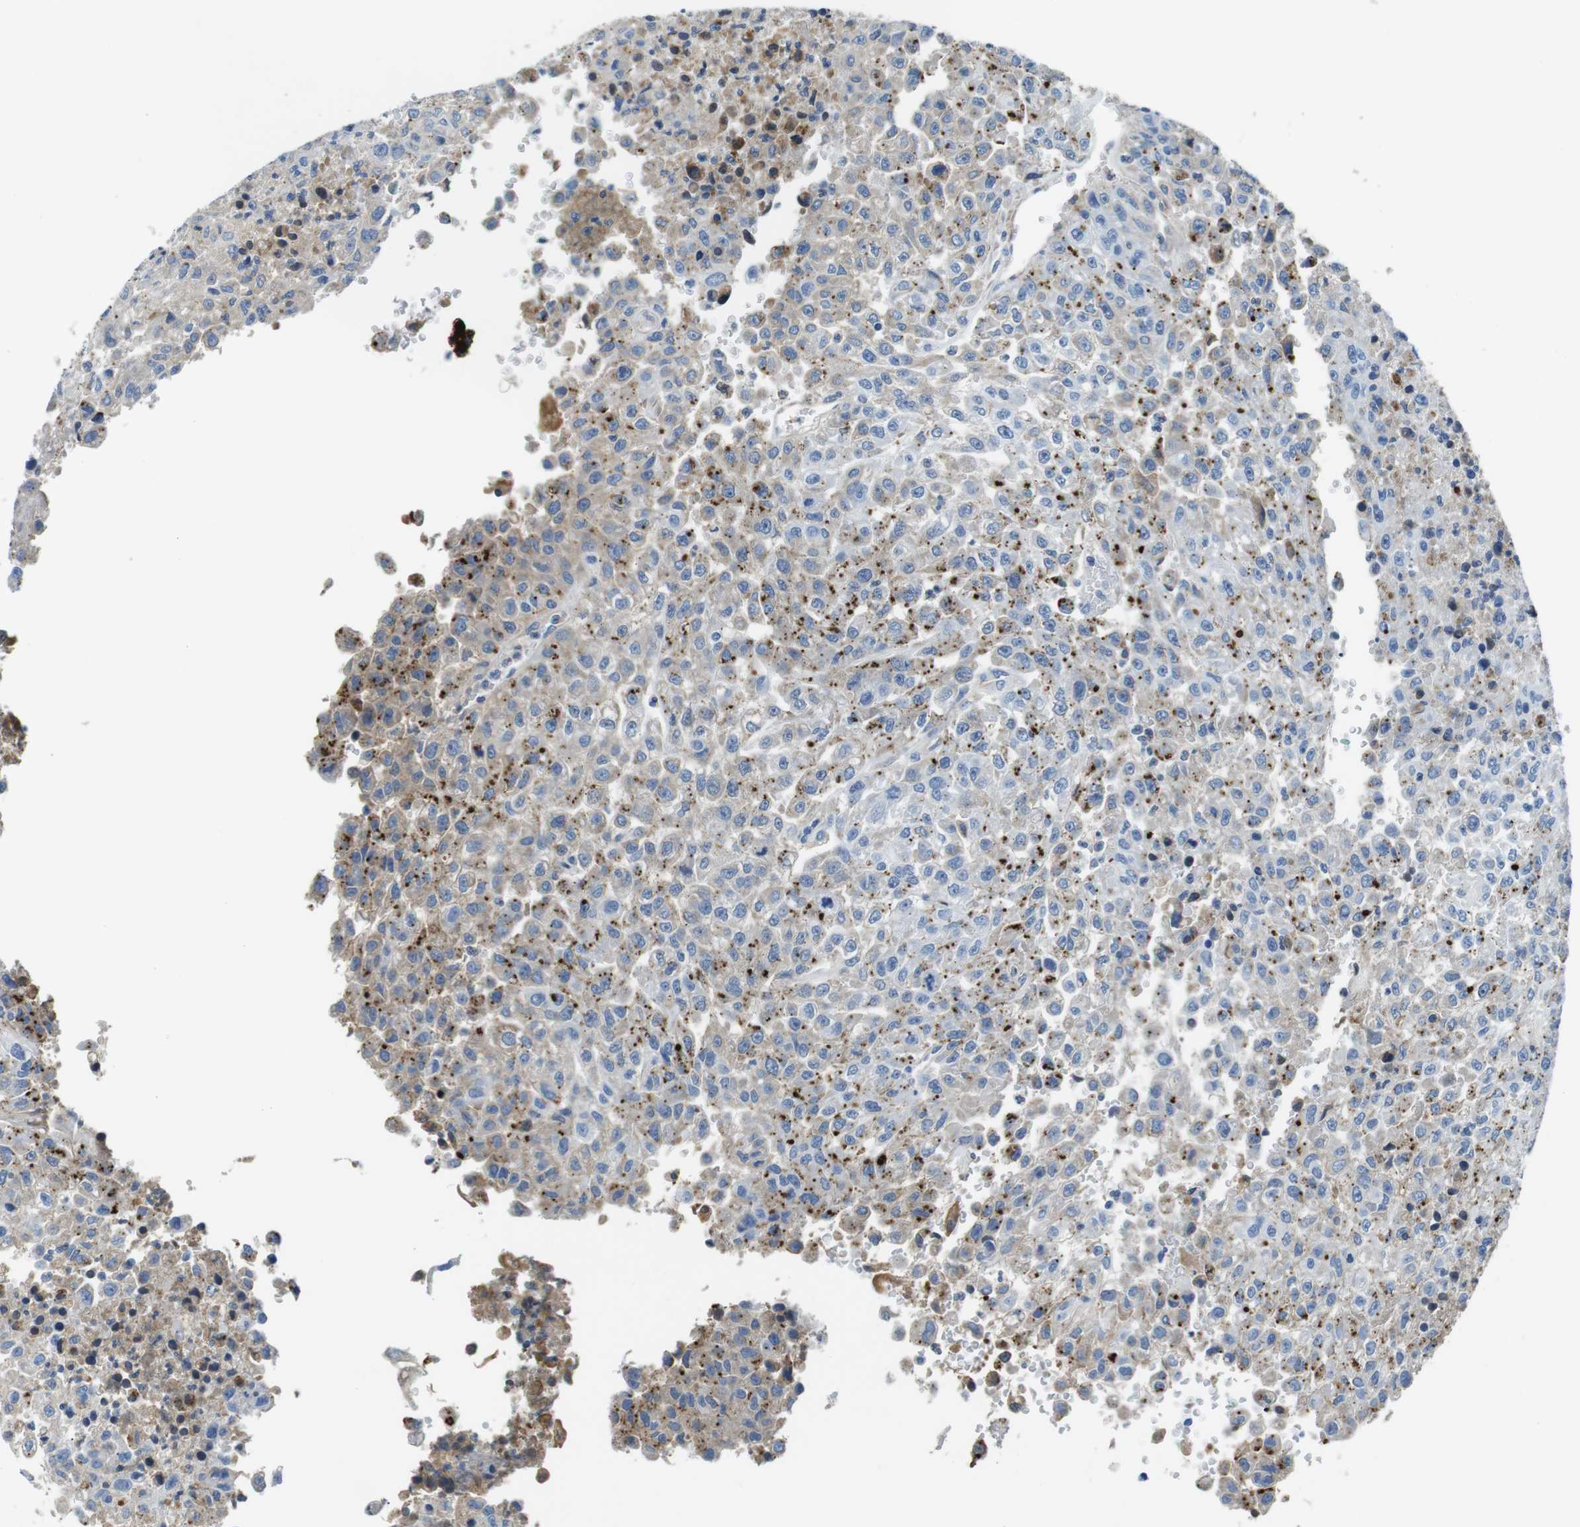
{"staining": {"intensity": "moderate", "quantity": "25%-75%", "location": "cytoplasmic/membranous"}, "tissue": "urothelial cancer", "cell_type": "Tumor cells", "image_type": "cancer", "snomed": [{"axis": "morphology", "description": "Urothelial carcinoma, High grade"}, {"axis": "topography", "description": "Urinary bladder"}], "caption": "A brown stain highlights moderate cytoplasmic/membranous expression of a protein in urothelial cancer tumor cells. (brown staining indicates protein expression, while blue staining denotes nuclei).", "gene": "IGKC", "patient": {"sex": "male", "age": 46}}